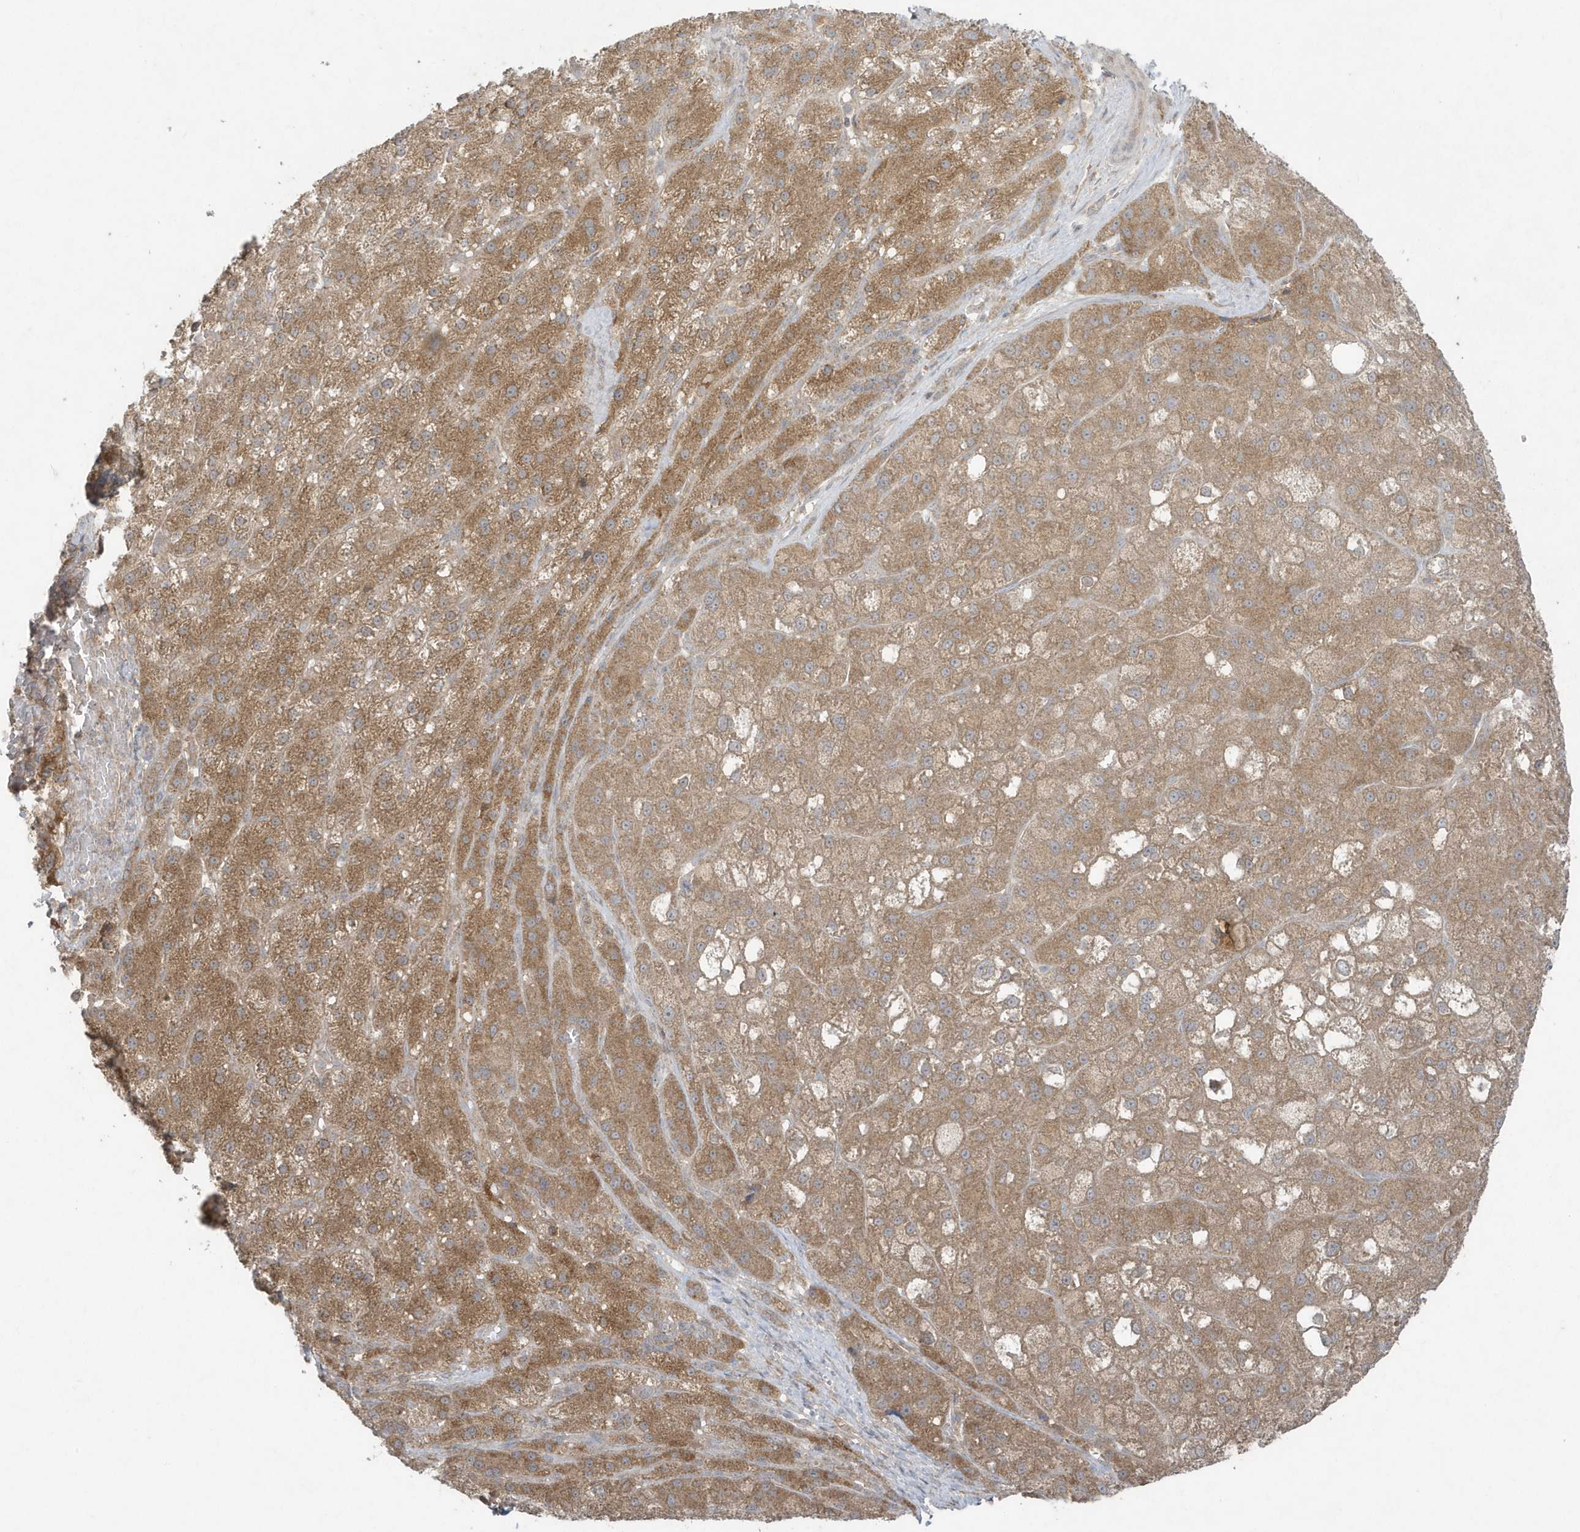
{"staining": {"intensity": "moderate", "quantity": ">75%", "location": "cytoplasmic/membranous"}, "tissue": "liver cancer", "cell_type": "Tumor cells", "image_type": "cancer", "snomed": [{"axis": "morphology", "description": "Carcinoma, Hepatocellular, NOS"}, {"axis": "topography", "description": "Liver"}], "caption": "A high-resolution photomicrograph shows immunohistochemistry staining of liver cancer (hepatocellular carcinoma), which exhibits moderate cytoplasmic/membranous expression in about >75% of tumor cells.", "gene": "C1RL", "patient": {"sex": "male", "age": 57}}